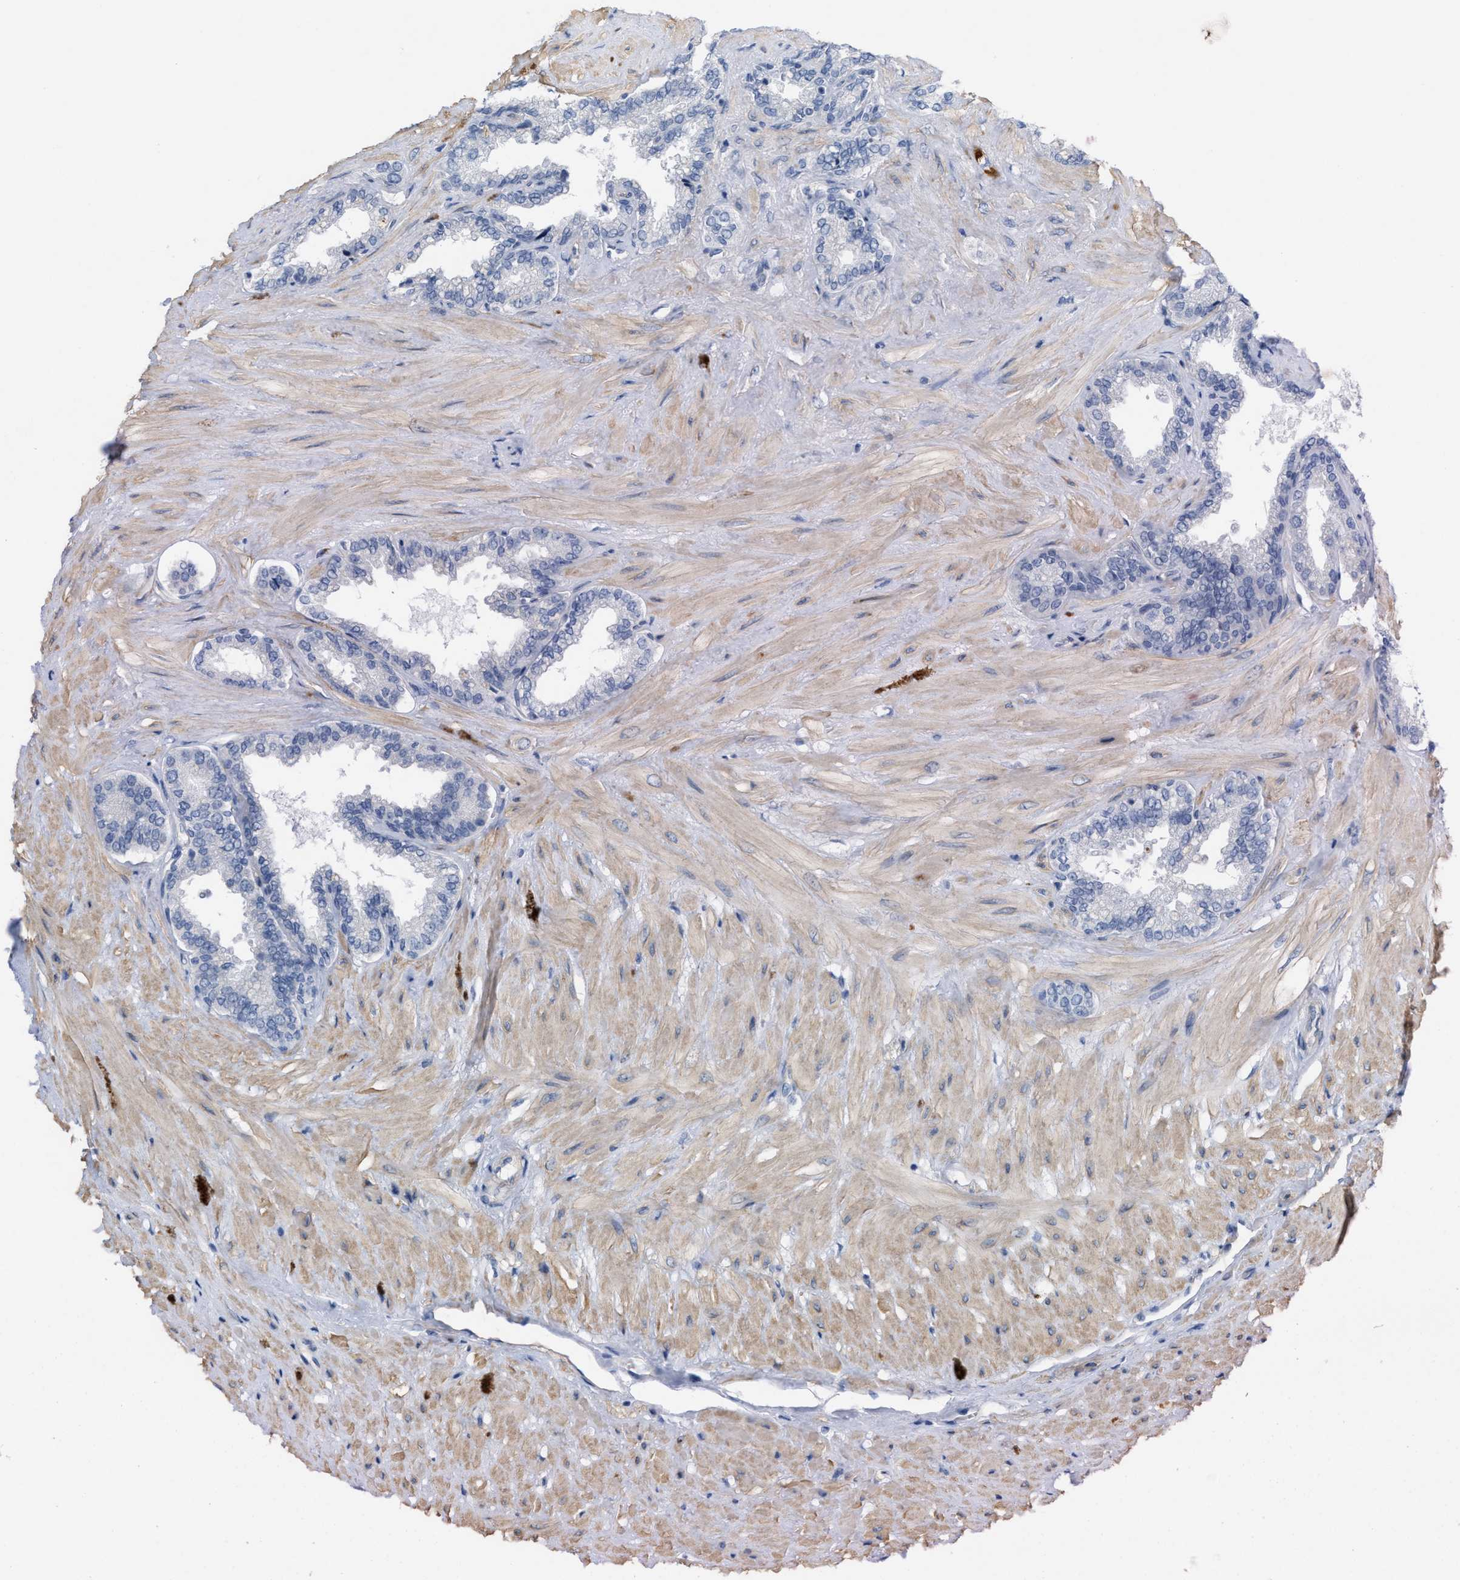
{"staining": {"intensity": "negative", "quantity": "none", "location": "none"}, "tissue": "seminal vesicle", "cell_type": "Glandular cells", "image_type": "normal", "snomed": [{"axis": "morphology", "description": "Normal tissue, NOS"}, {"axis": "topography", "description": "Seminal veicle"}], "caption": "This is an IHC micrograph of benign human seminal vesicle. There is no positivity in glandular cells.", "gene": "CPA2", "patient": {"sex": "male", "age": 46}}